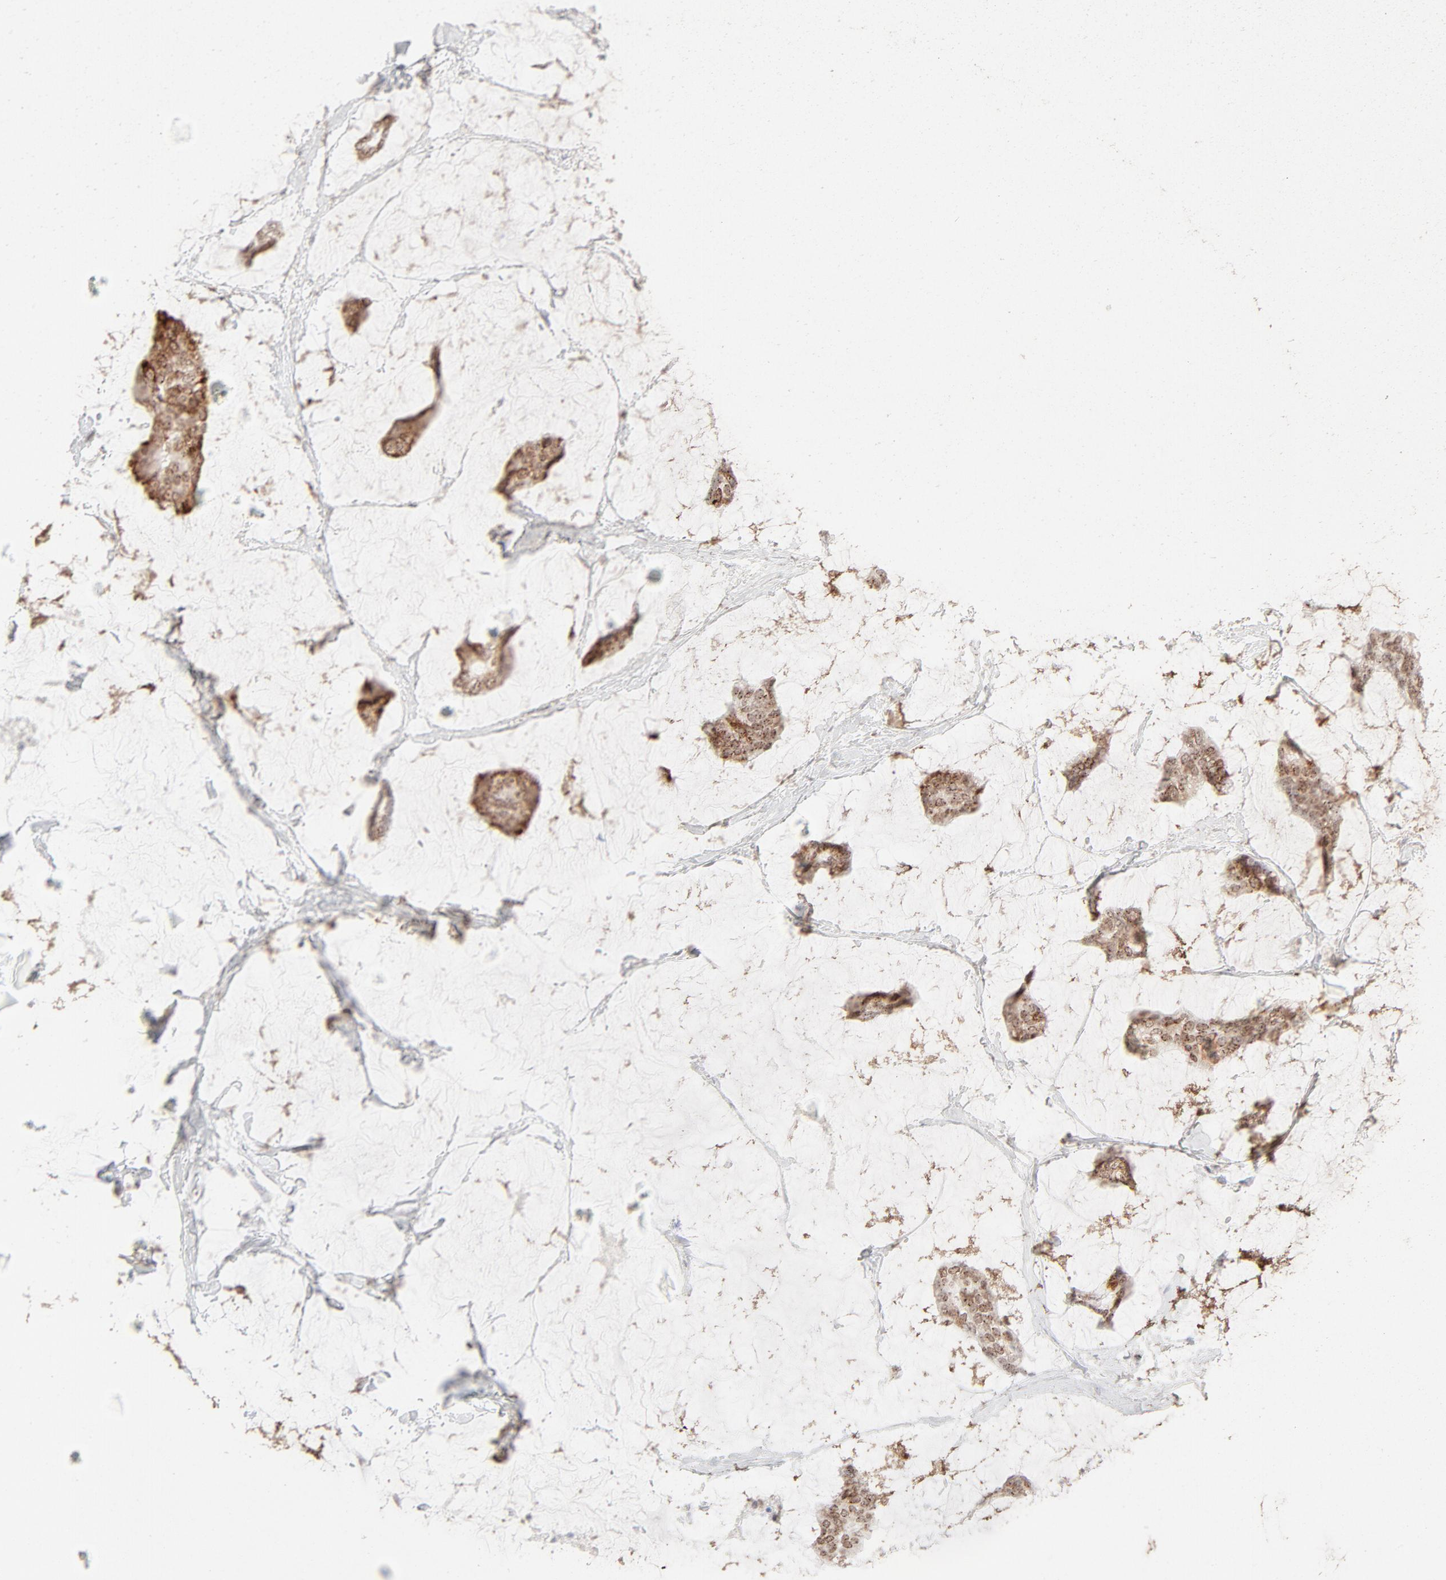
{"staining": {"intensity": "strong", "quantity": ">75%", "location": "cytoplasmic/membranous"}, "tissue": "breast cancer", "cell_type": "Tumor cells", "image_type": "cancer", "snomed": [{"axis": "morphology", "description": "Duct carcinoma"}, {"axis": "topography", "description": "Breast"}], "caption": "Immunohistochemical staining of infiltrating ductal carcinoma (breast) demonstrates high levels of strong cytoplasmic/membranous protein staining in approximately >75% of tumor cells. The protein of interest is stained brown, and the nuclei are stained in blue (DAB (3,3'-diaminobenzidine) IHC with brightfield microscopy, high magnification).", "gene": "PRKCB", "patient": {"sex": "female", "age": 93}}